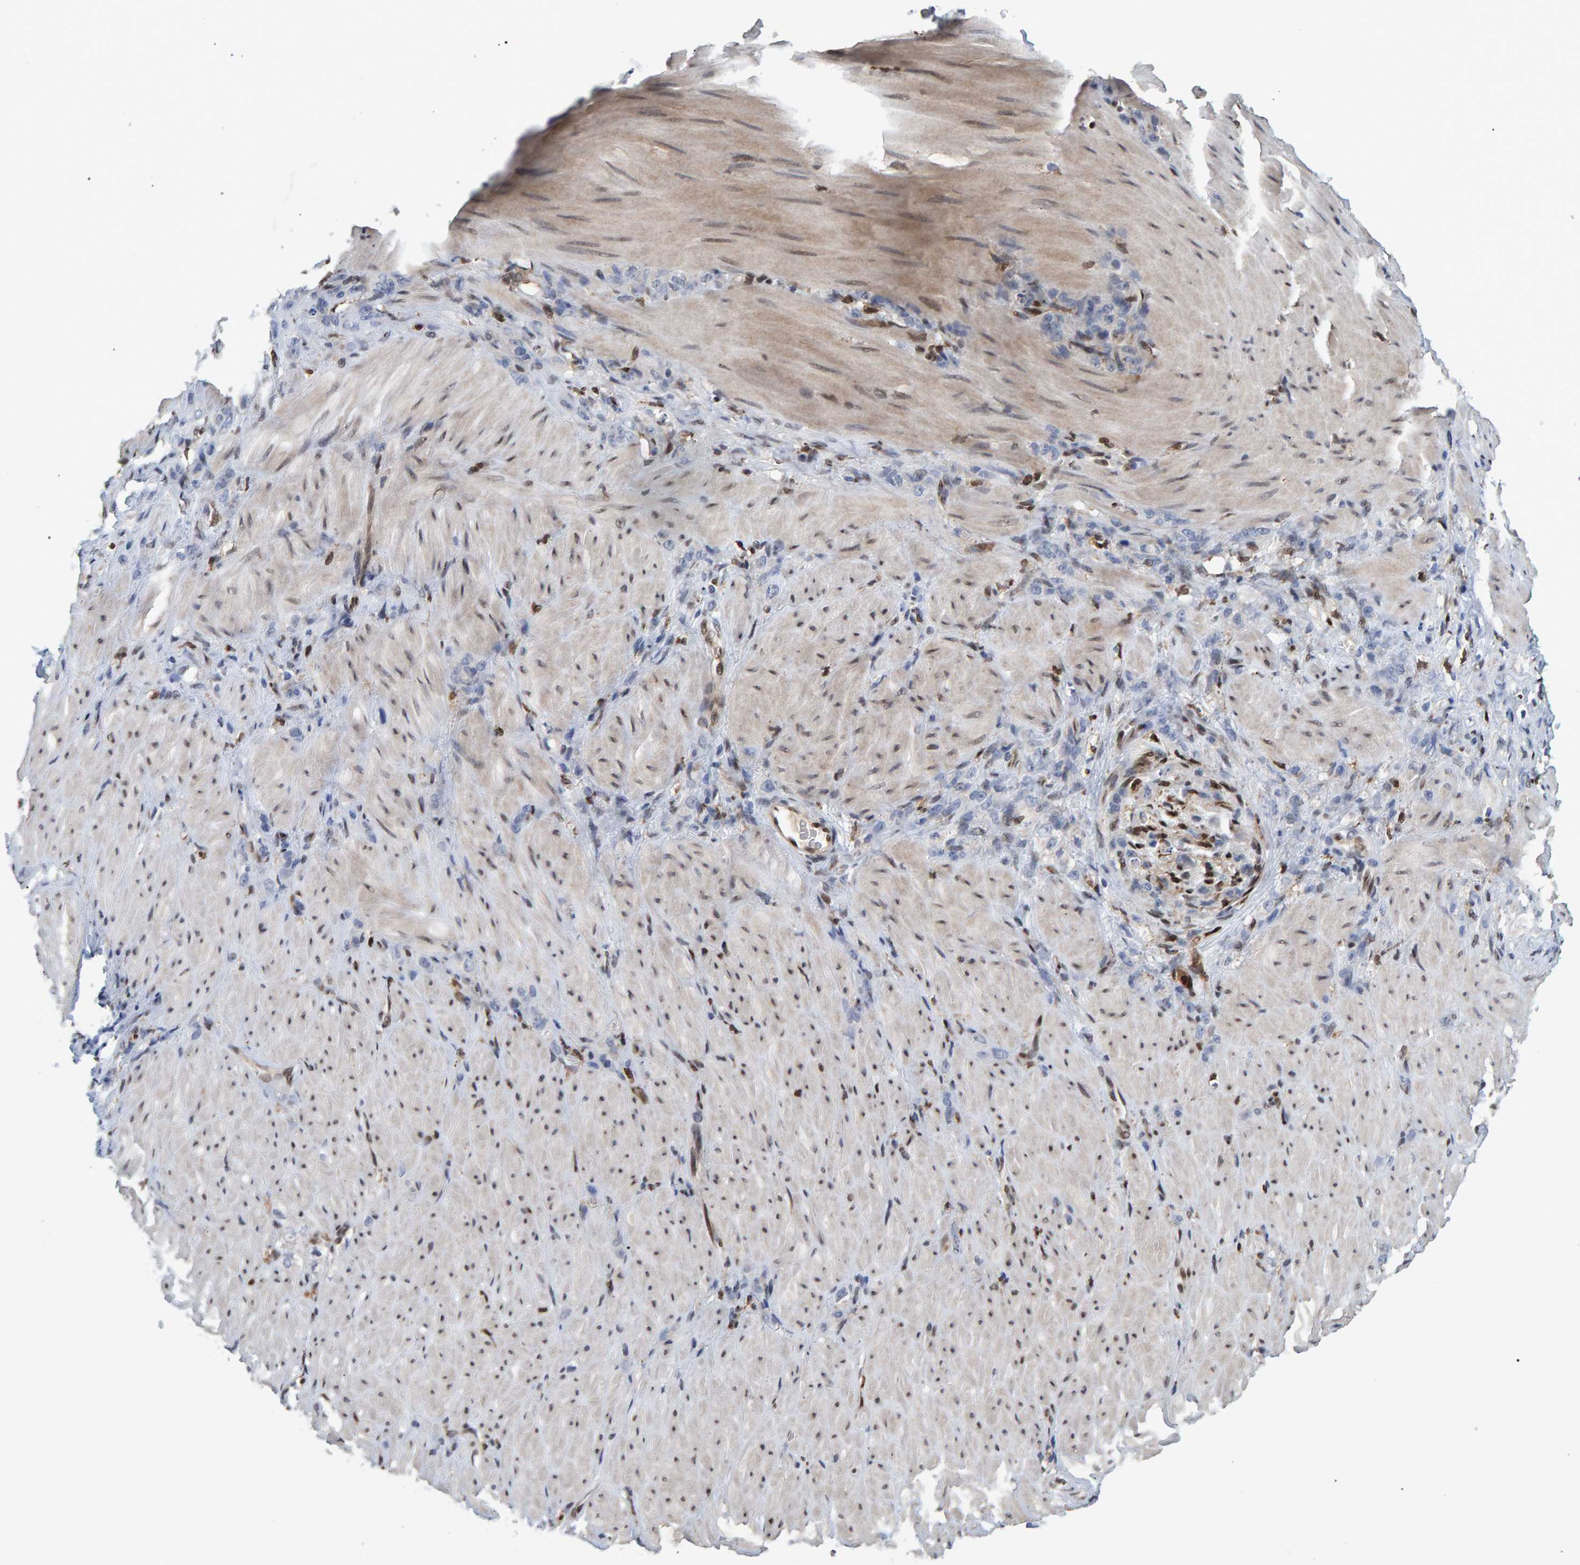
{"staining": {"intensity": "moderate", "quantity": "<25%", "location": "nuclear"}, "tissue": "stomach cancer", "cell_type": "Tumor cells", "image_type": "cancer", "snomed": [{"axis": "morphology", "description": "Normal tissue, NOS"}, {"axis": "morphology", "description": "Adenocarcinoma, NOS"}, {"axis": "topography", "description": "Stomach"}], "caption": "The histopathology image reveals staining of adenocarcinoma (stomach), revealing moderate nuclear protein staining (brown color) within tumor cells. (IHC, brightfield microscopy, high magnification).", "gene": "QKI", "patient": {"sex": "male", "age": 82}}